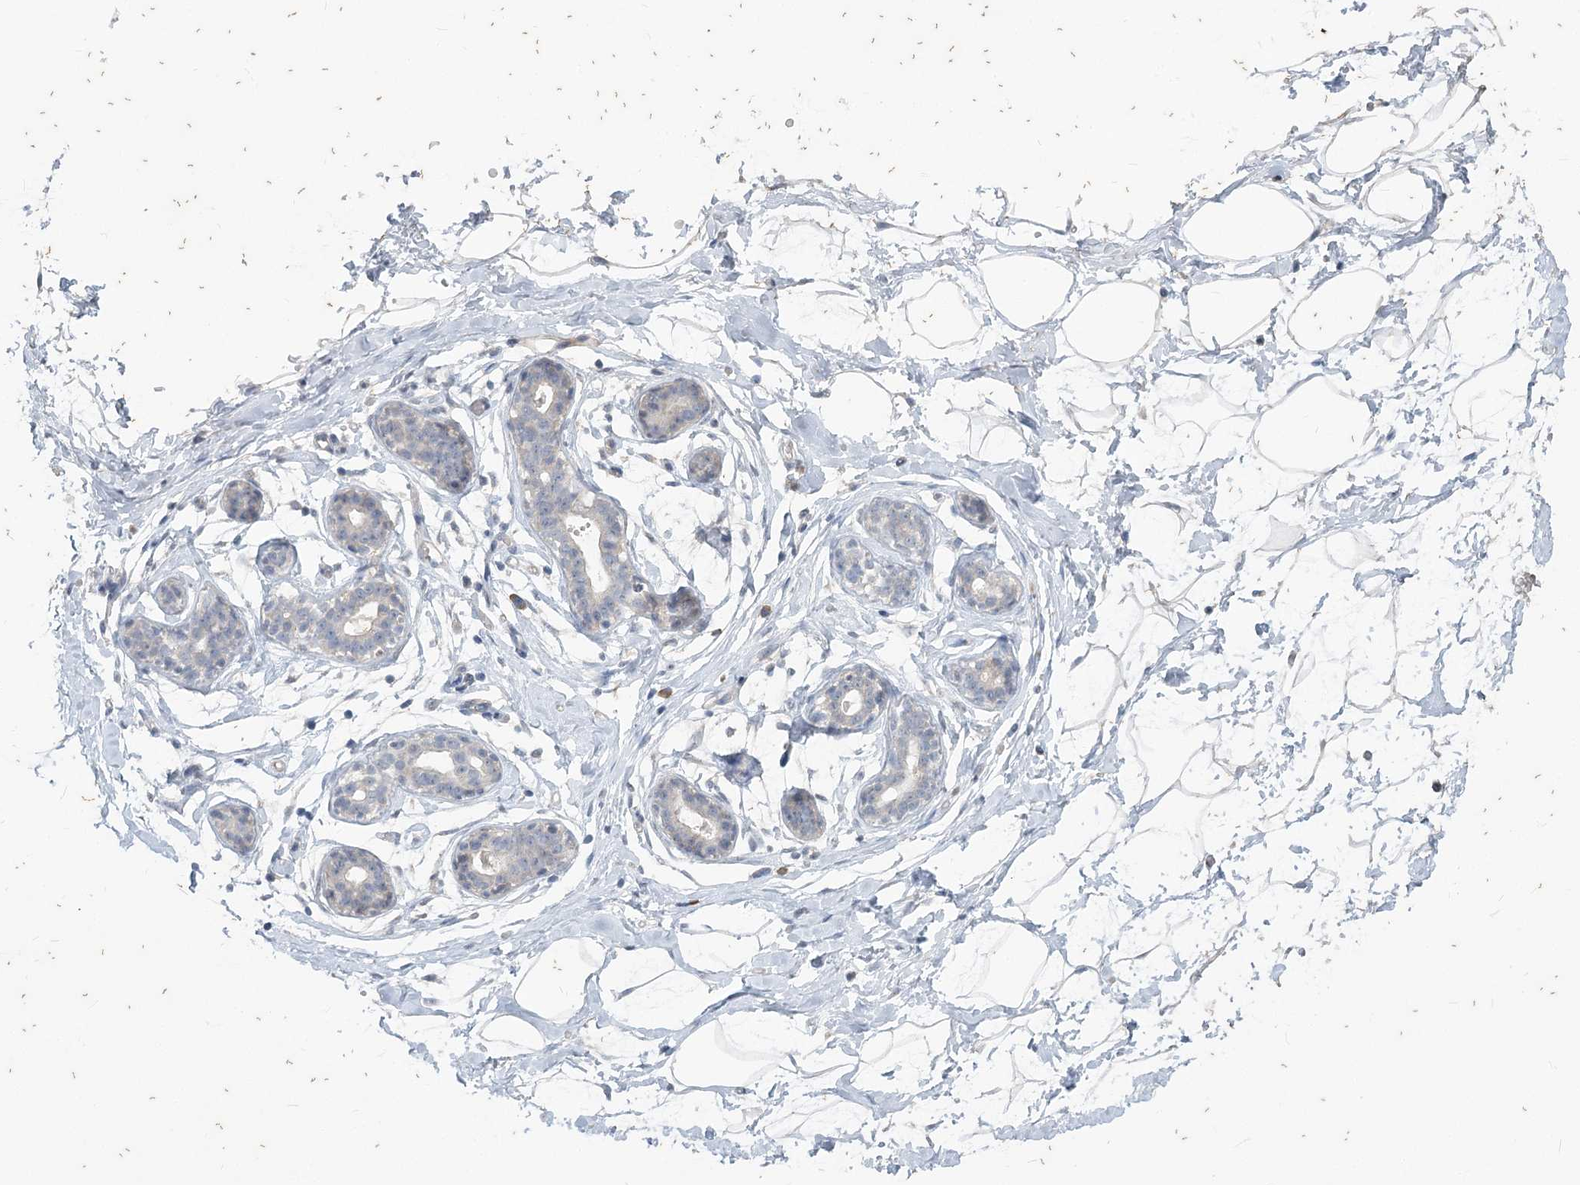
{"staining": {"intensity": "negative", "quantity": "none", "location": "none"}, "tissue": "breast", "cell_type": "Adipocytes", "image_type": "normal", "snomed": [{"axis": "morphology", "description": "Normal tissue, NOS"}, {"axis": "topography", "description": "Breast"}], "caption": "Immunohistochemistry (IHC) of normal breast displays no expression in adipocytes. (DAB (3,3'-diaminobenzidine) IHC visualized using brightfield microscopy, high magnification).", "gene": "SLC9A3", "patient": {"sex": "female", "age": 23}}